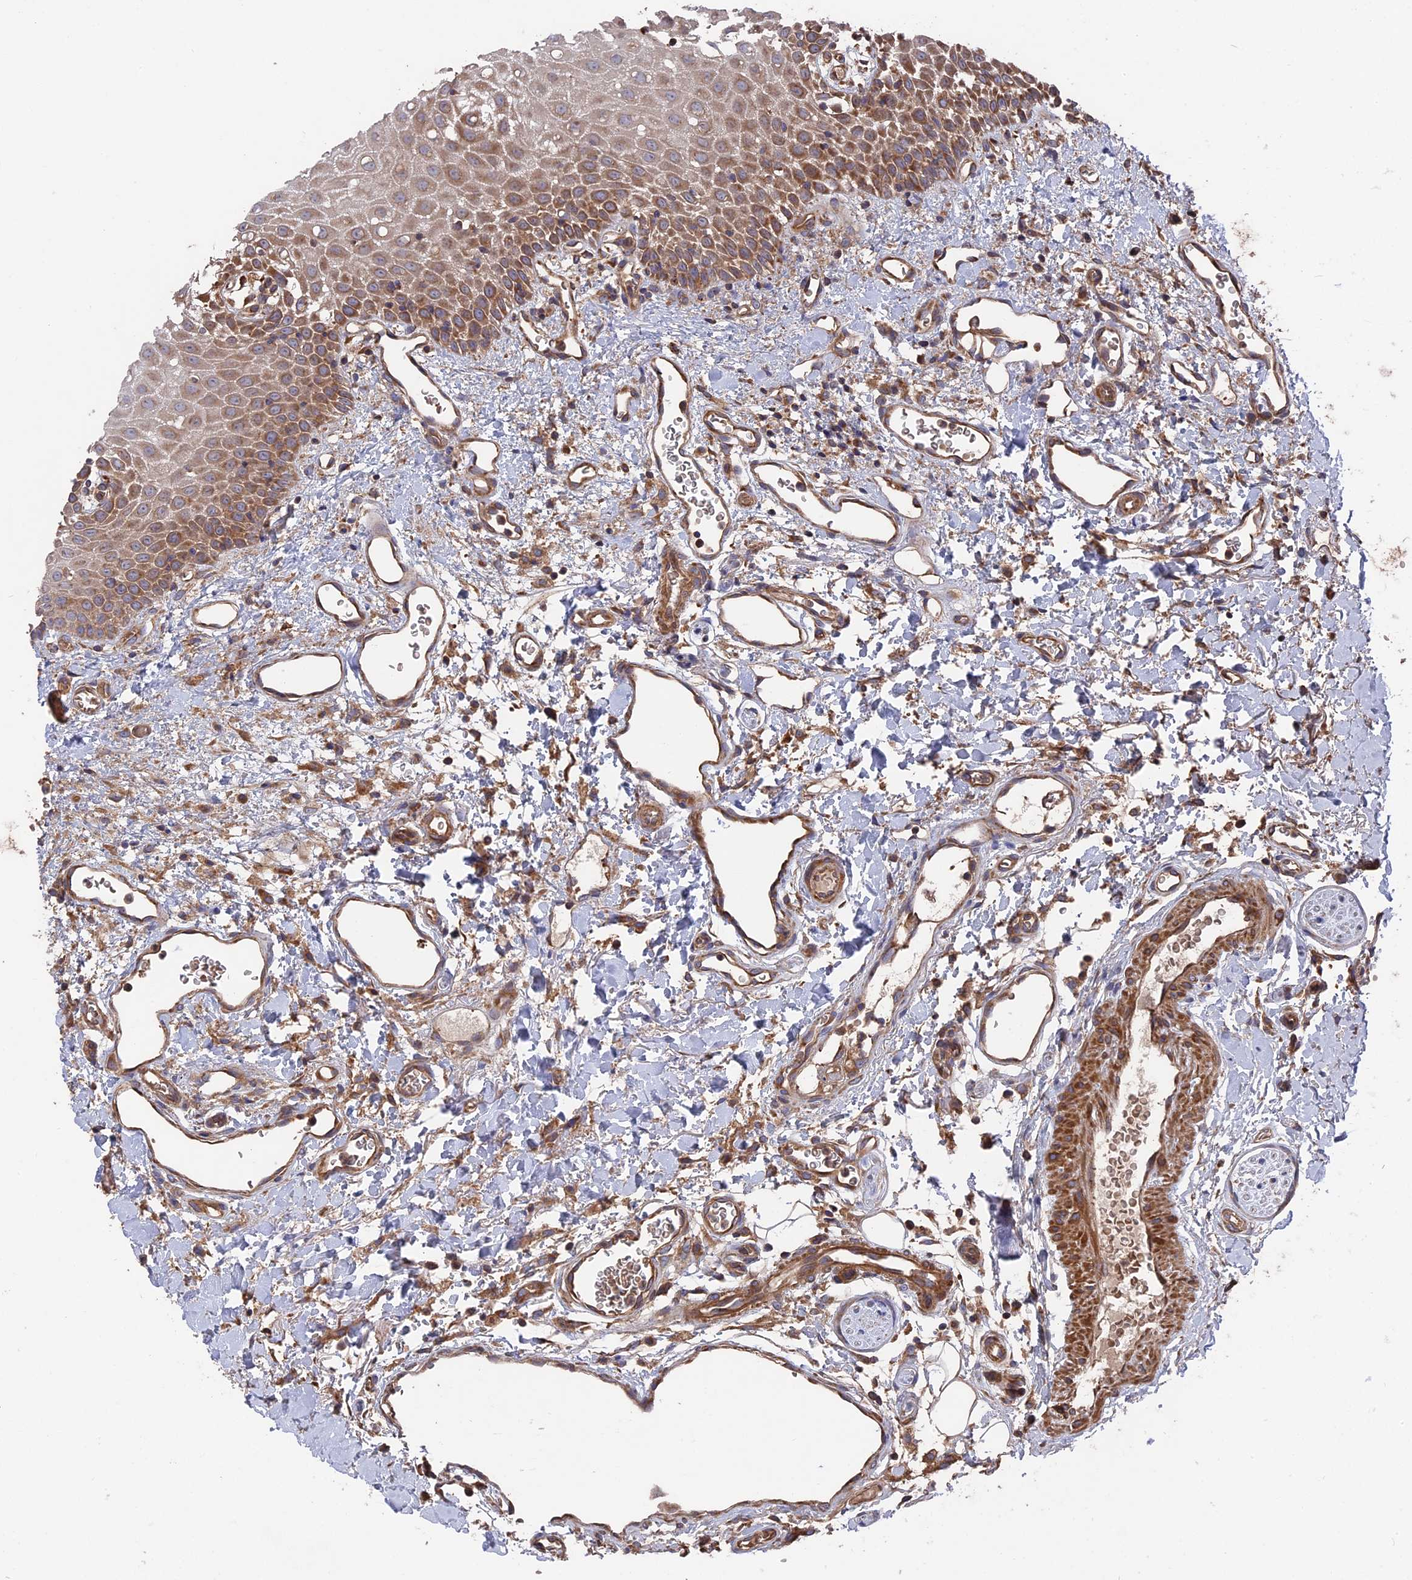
{"staining": {"intensity": "moderate", "quantity": "25%-75%", "location": "cytoplasmic/membranous"}, "tissue": "oral mucosa", "cell_type": "Squamous epithelial cells", "image_type": "normal", "snomed": [{"axis": "morphology", "description": "Normal tissue, NOS"}, {"axis": "topography", "description": "Oral tissue"}], "caption": "Benign oral mucosa was stained to show a protein in brown. There is medium levels of moderate cytoplasmic/membranous staining in approximately 25%-75% of squamous epithelial cells. The staining was performed using DAB to visualize the protein expression in brown, while the nuclei were stained in blue with hematoxylin (Magnification: 20x).", "gene": "TELO2", "patient": {"sex": "female", "age": 70}}